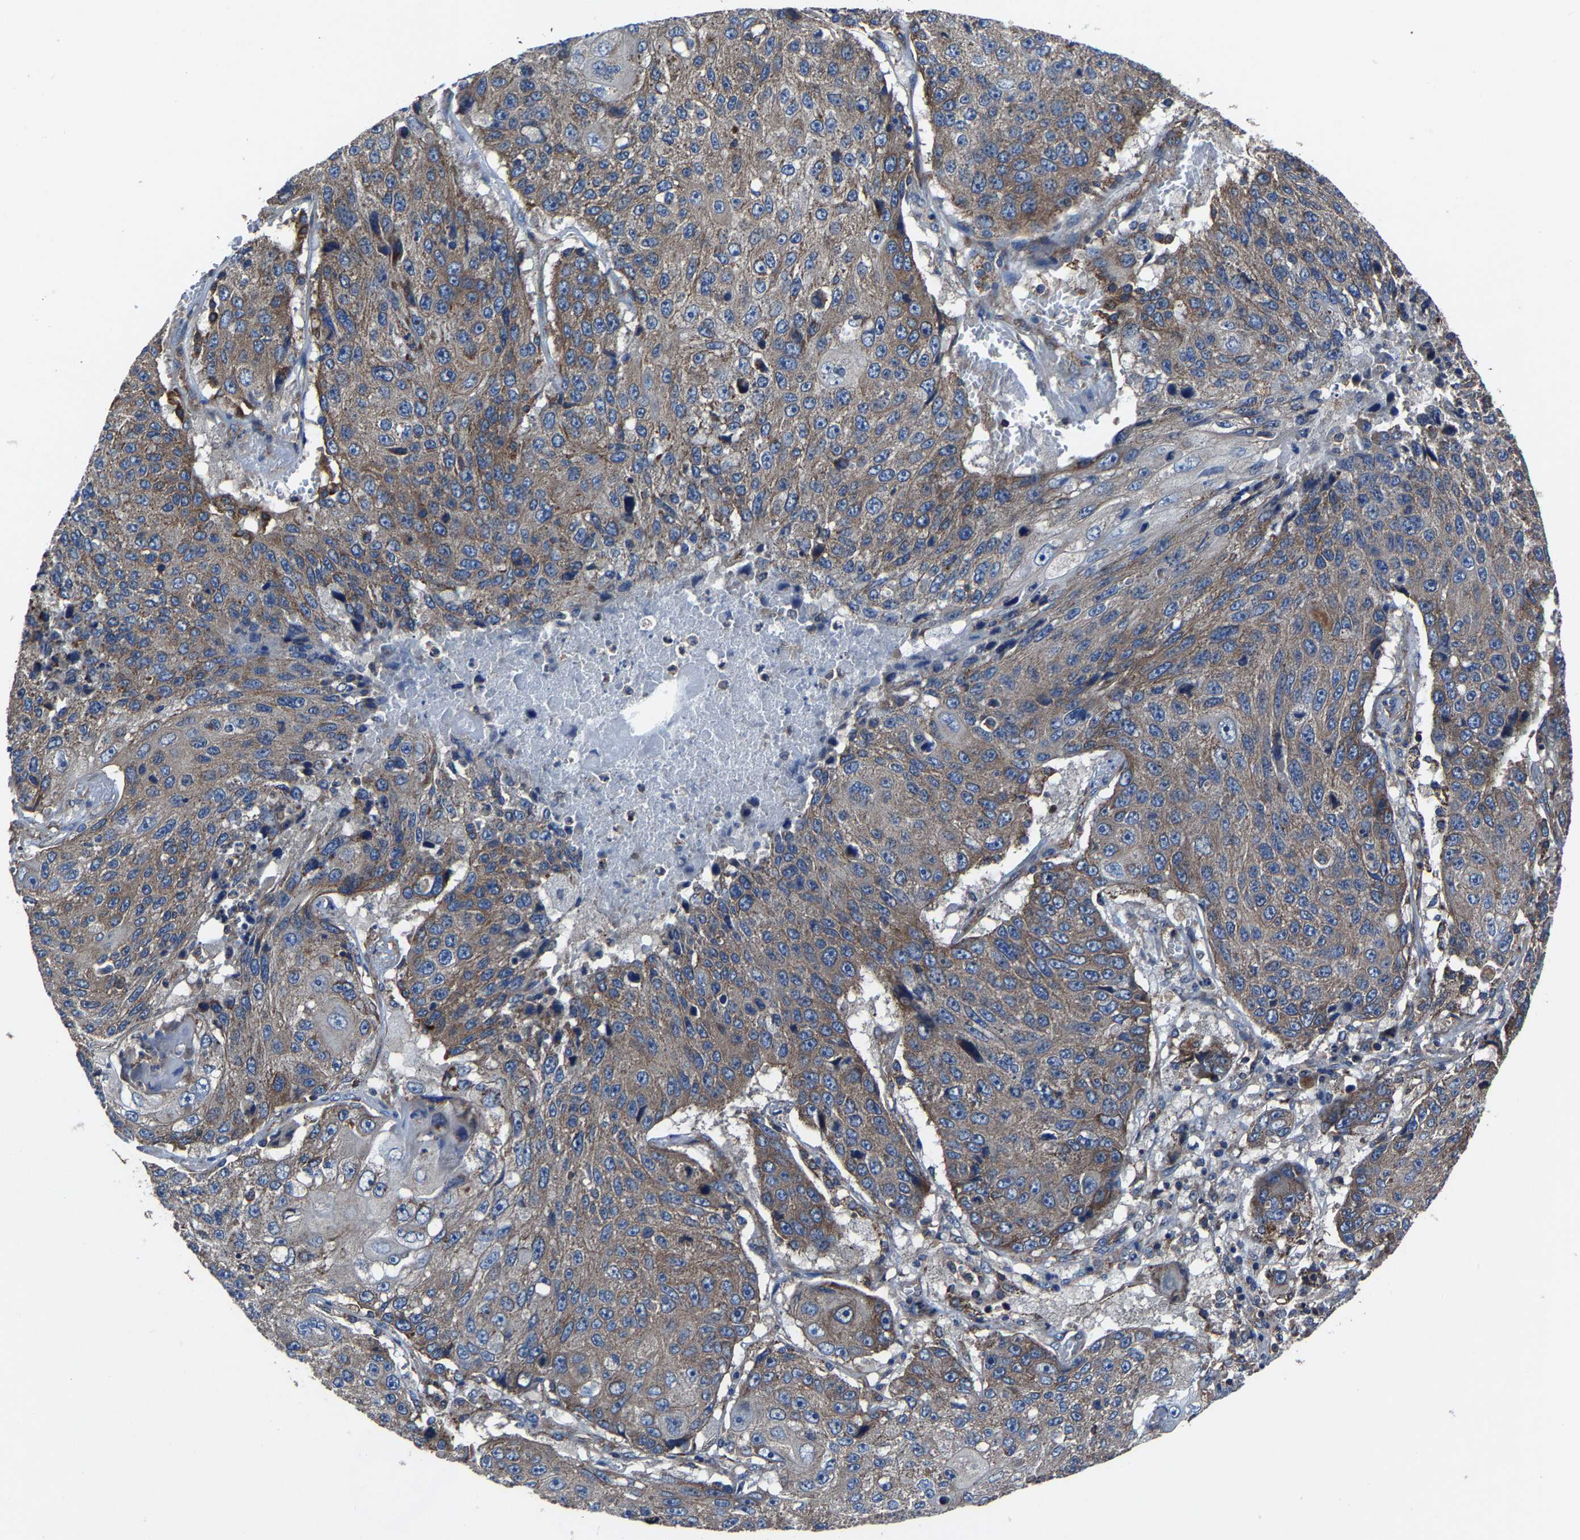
{"staining": {"intensity": "weak", "quantity": ">75%", "location": "cytoplasmic/membranous"}, "tissue": "lung cancer", "cell_type": "Tumor cells", "image_type": "cancer", "snomed": [{"axis": "morphology", "description": "Squamous cell carcinoma, NOS"}, {"axis": "topography", "description": "Lung"}], "caption": "IHC image of human lung cancer stained for a protein (brown), which exhibits low levels of weak cytoplasmic/membranous staining in about >75% of tumor cells.", "gene": "KIAA1958", "patient": {"sex": "male", "age": 61}}